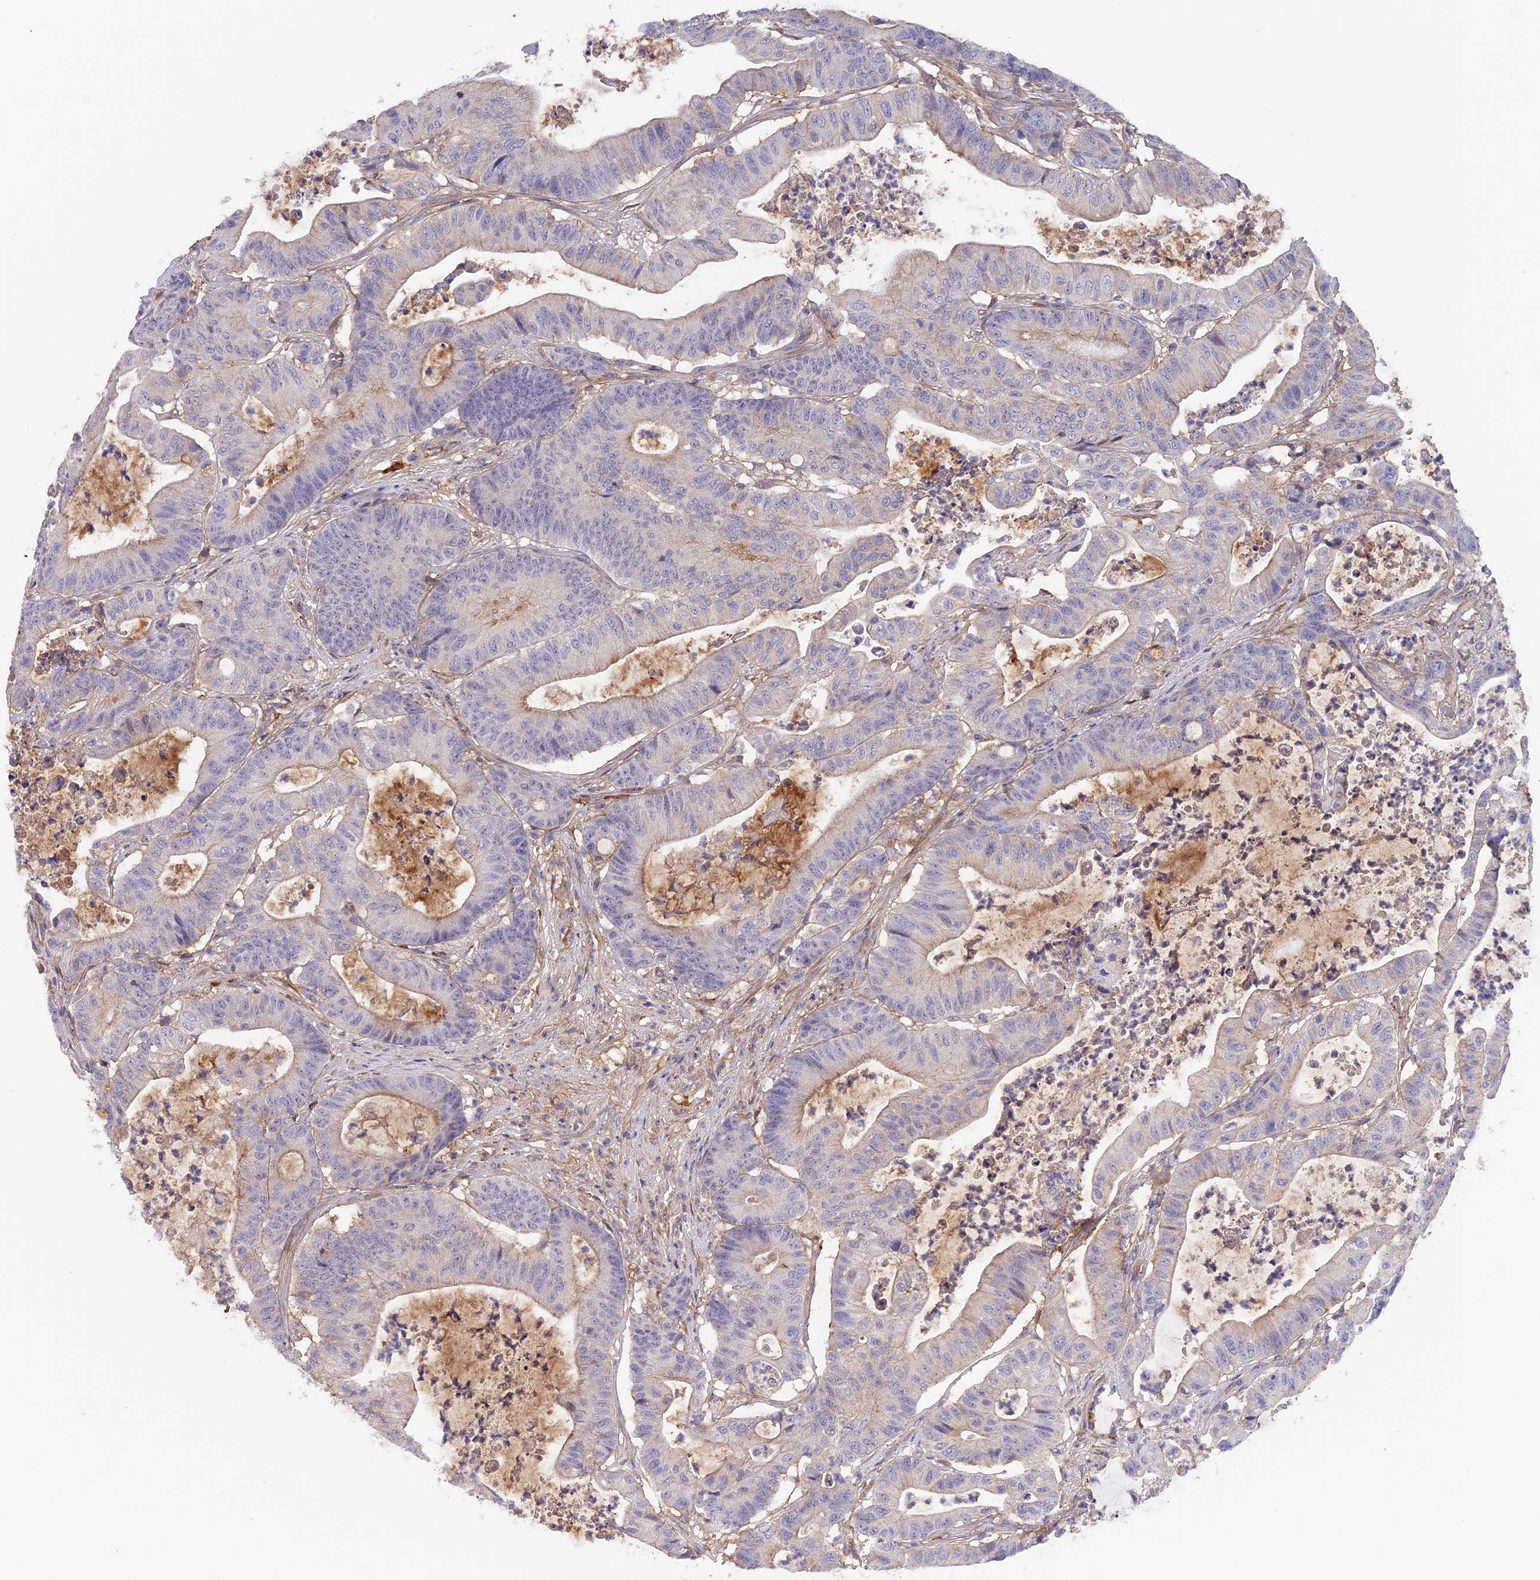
{"staining": {"intensity": "negative", "quantity": "none", "location": "none"}, "tissue": "colorectal cancer", "cell_type": "Tumor cells", "image_type": "cancer", "snomed": [{"axis": "morphology", "description": "Adenocarcinoma, NOS"}, {"axis": "topography", "description": "Colon"}], "caption": "DAB immunohistochemical staining of colorectal cancer (adenocarcinoma) demonstrates no significant positivity in tumor cells.", "gene": "COL4A3", "patient": {"sex": "female", "age": 84}}